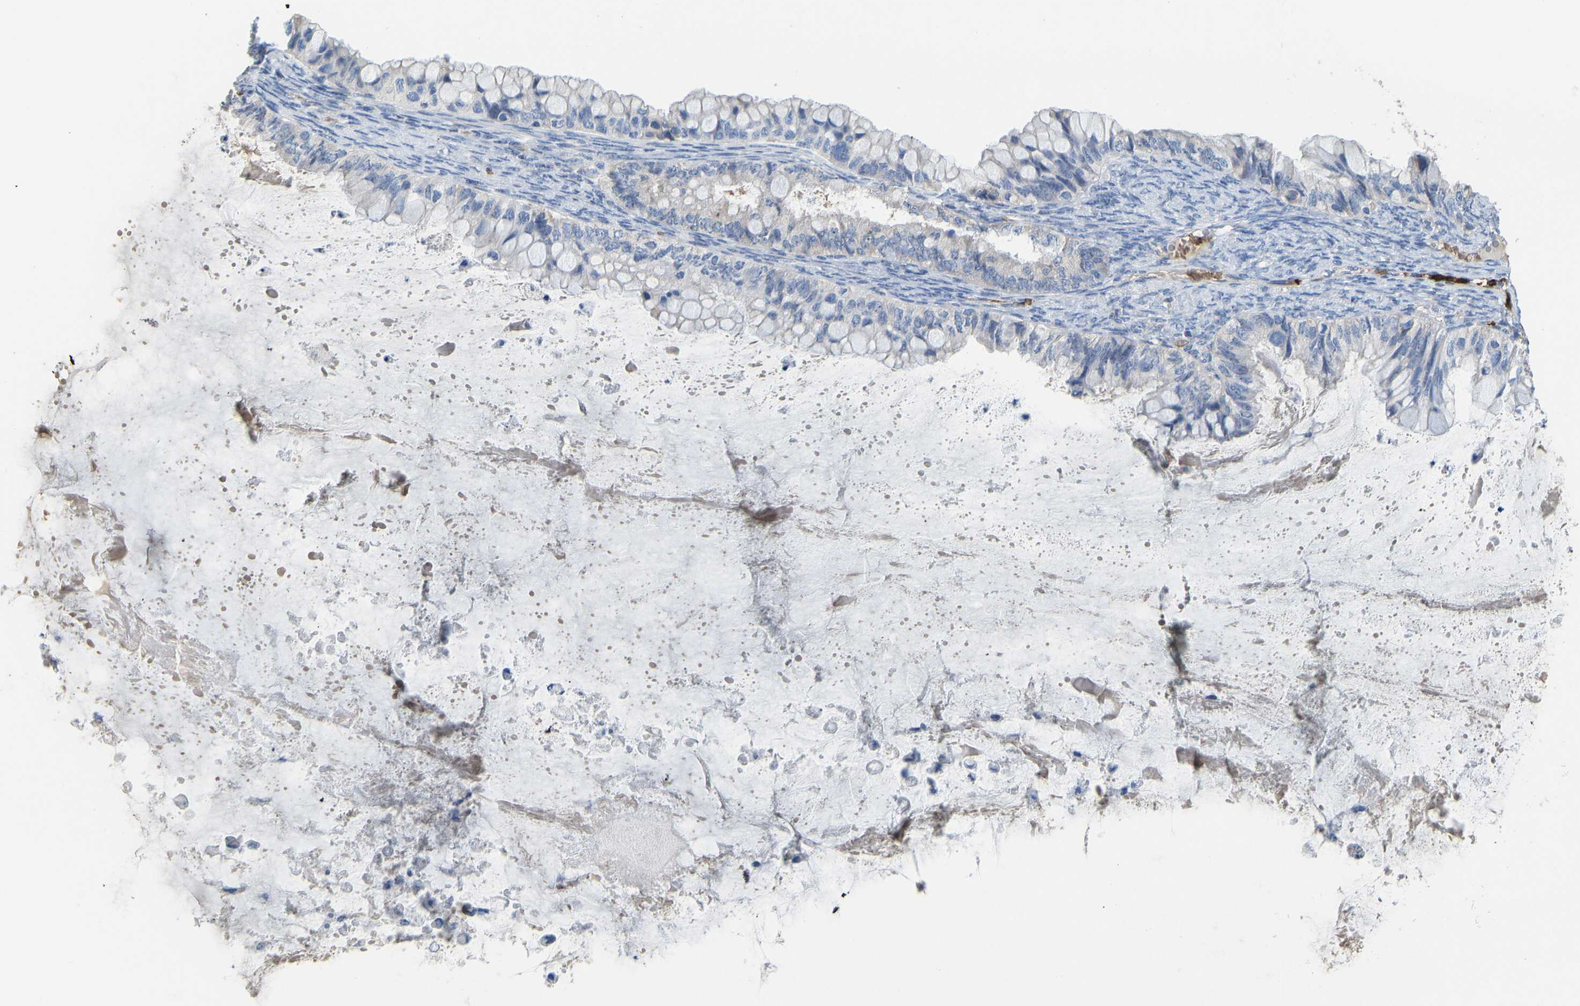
{"staining": {"intensity": "weak", "quantity": "<25%", "location": "cytoplasmic/membranous"}, "tissue": "ovarian cancer", "cell_type": "Tumor cells", "image_type": "cancer", "snomed": [{"axis": "morphology", "description": "Cystadenocarcinoma, mucinous, NOS"}, {"axis": "topography", "description": "Ovary"}], "caption": "There is no significant positivity in tumor cells of ovarian cancer.", "gene": "PIGS", "patient": {"sex": "female", "age": 80}}